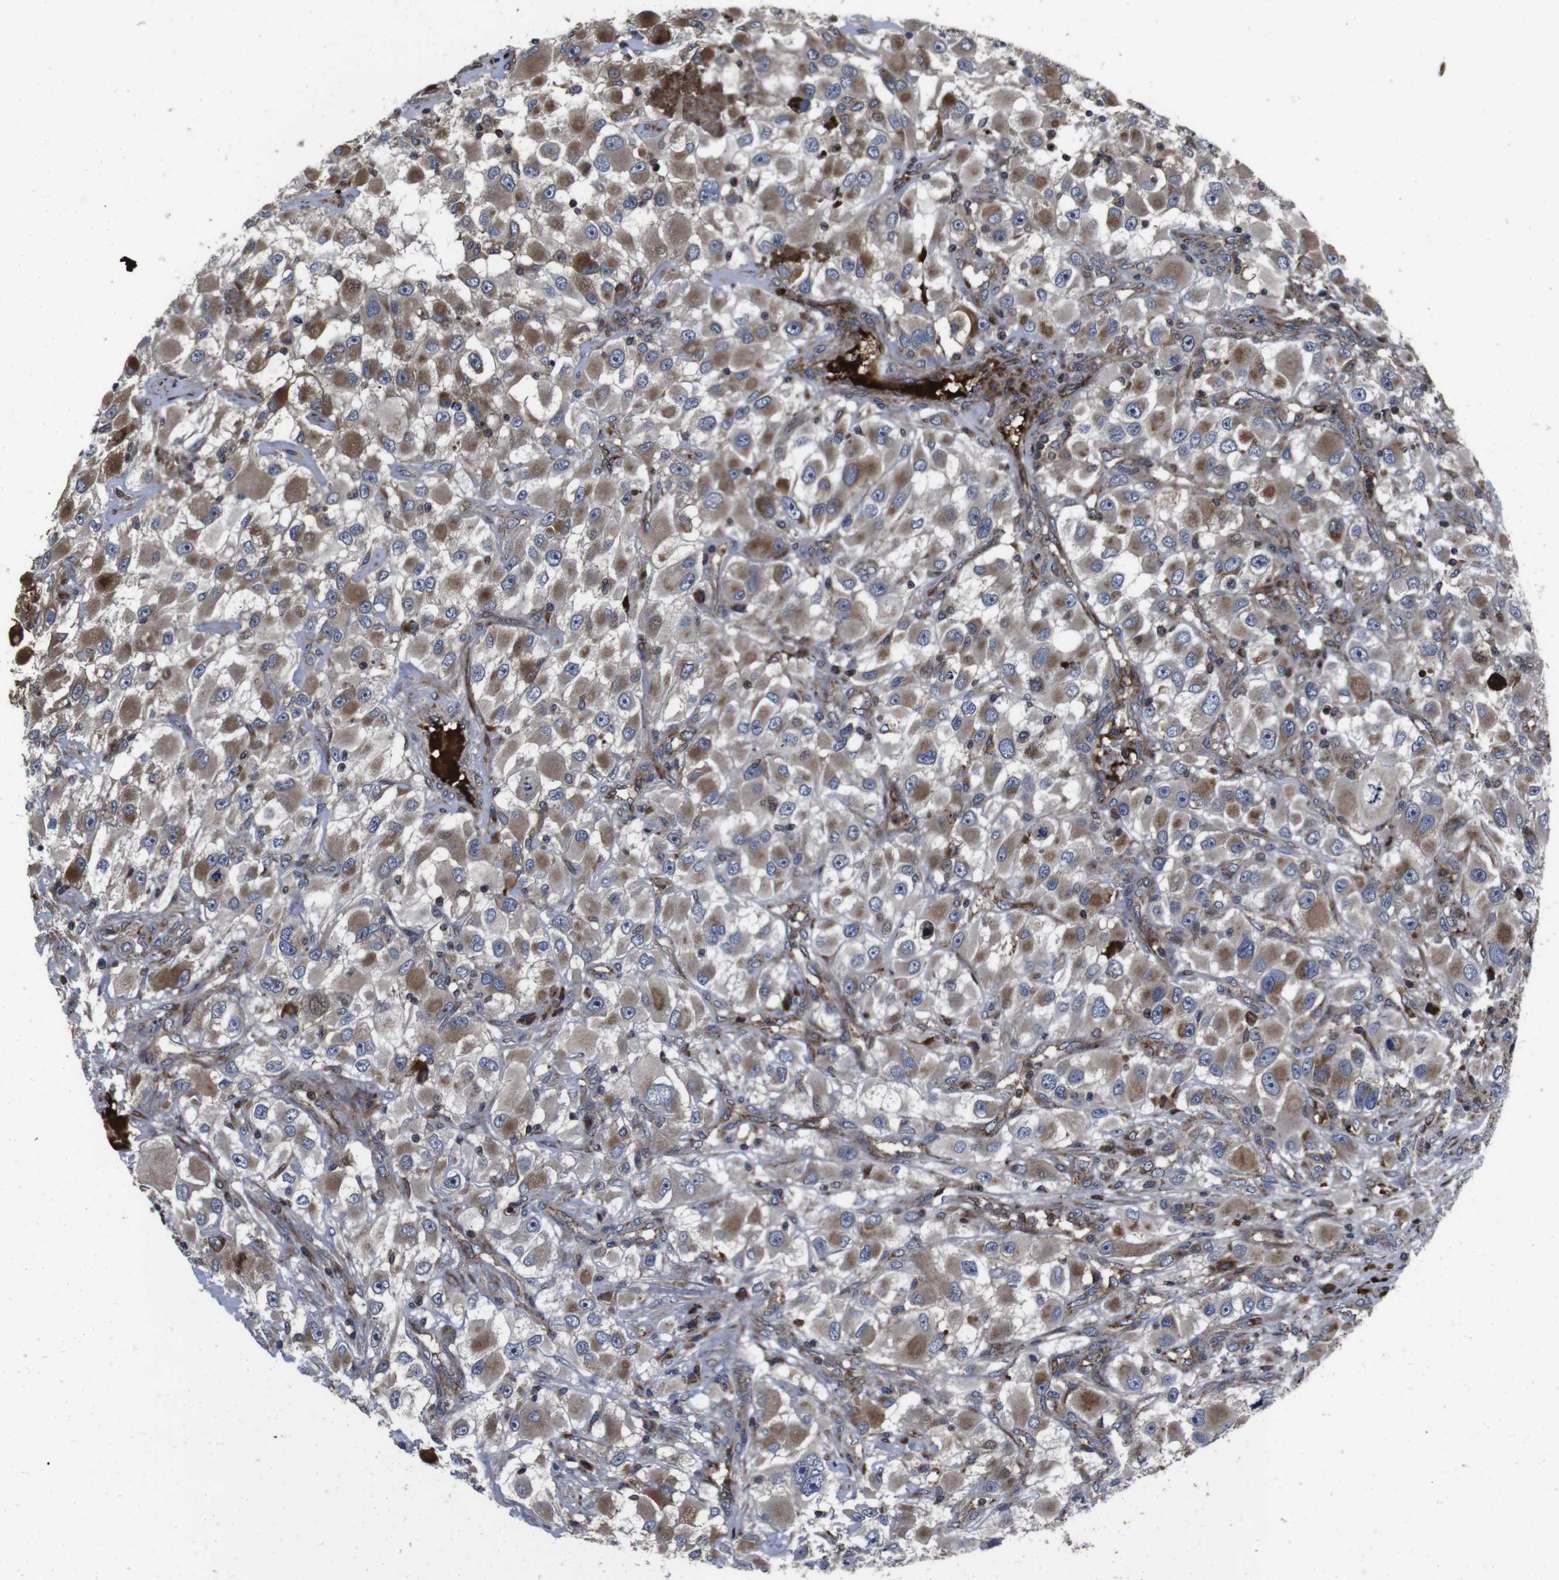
{"staining": {"intensity": "moderate", "quantity": ">75%", "location": "cytoplasmic/membranous"}, "tissue": "renal cancer", "cell_type": "Tumor cells", "image_type": "cancer", "snomed": [{"axis": "morphology", "description": "Adenocarcinoma, NOS"}, {"axis": "topography", "description": "Kidney"}], "caption": "A brown stain shows moderate cytoplasmic/membranous staining of a protein in human renal adenocarcinoma tumor cells.", "gene": "SMYD3", "patient": {"sex": "female", "age": 52}}